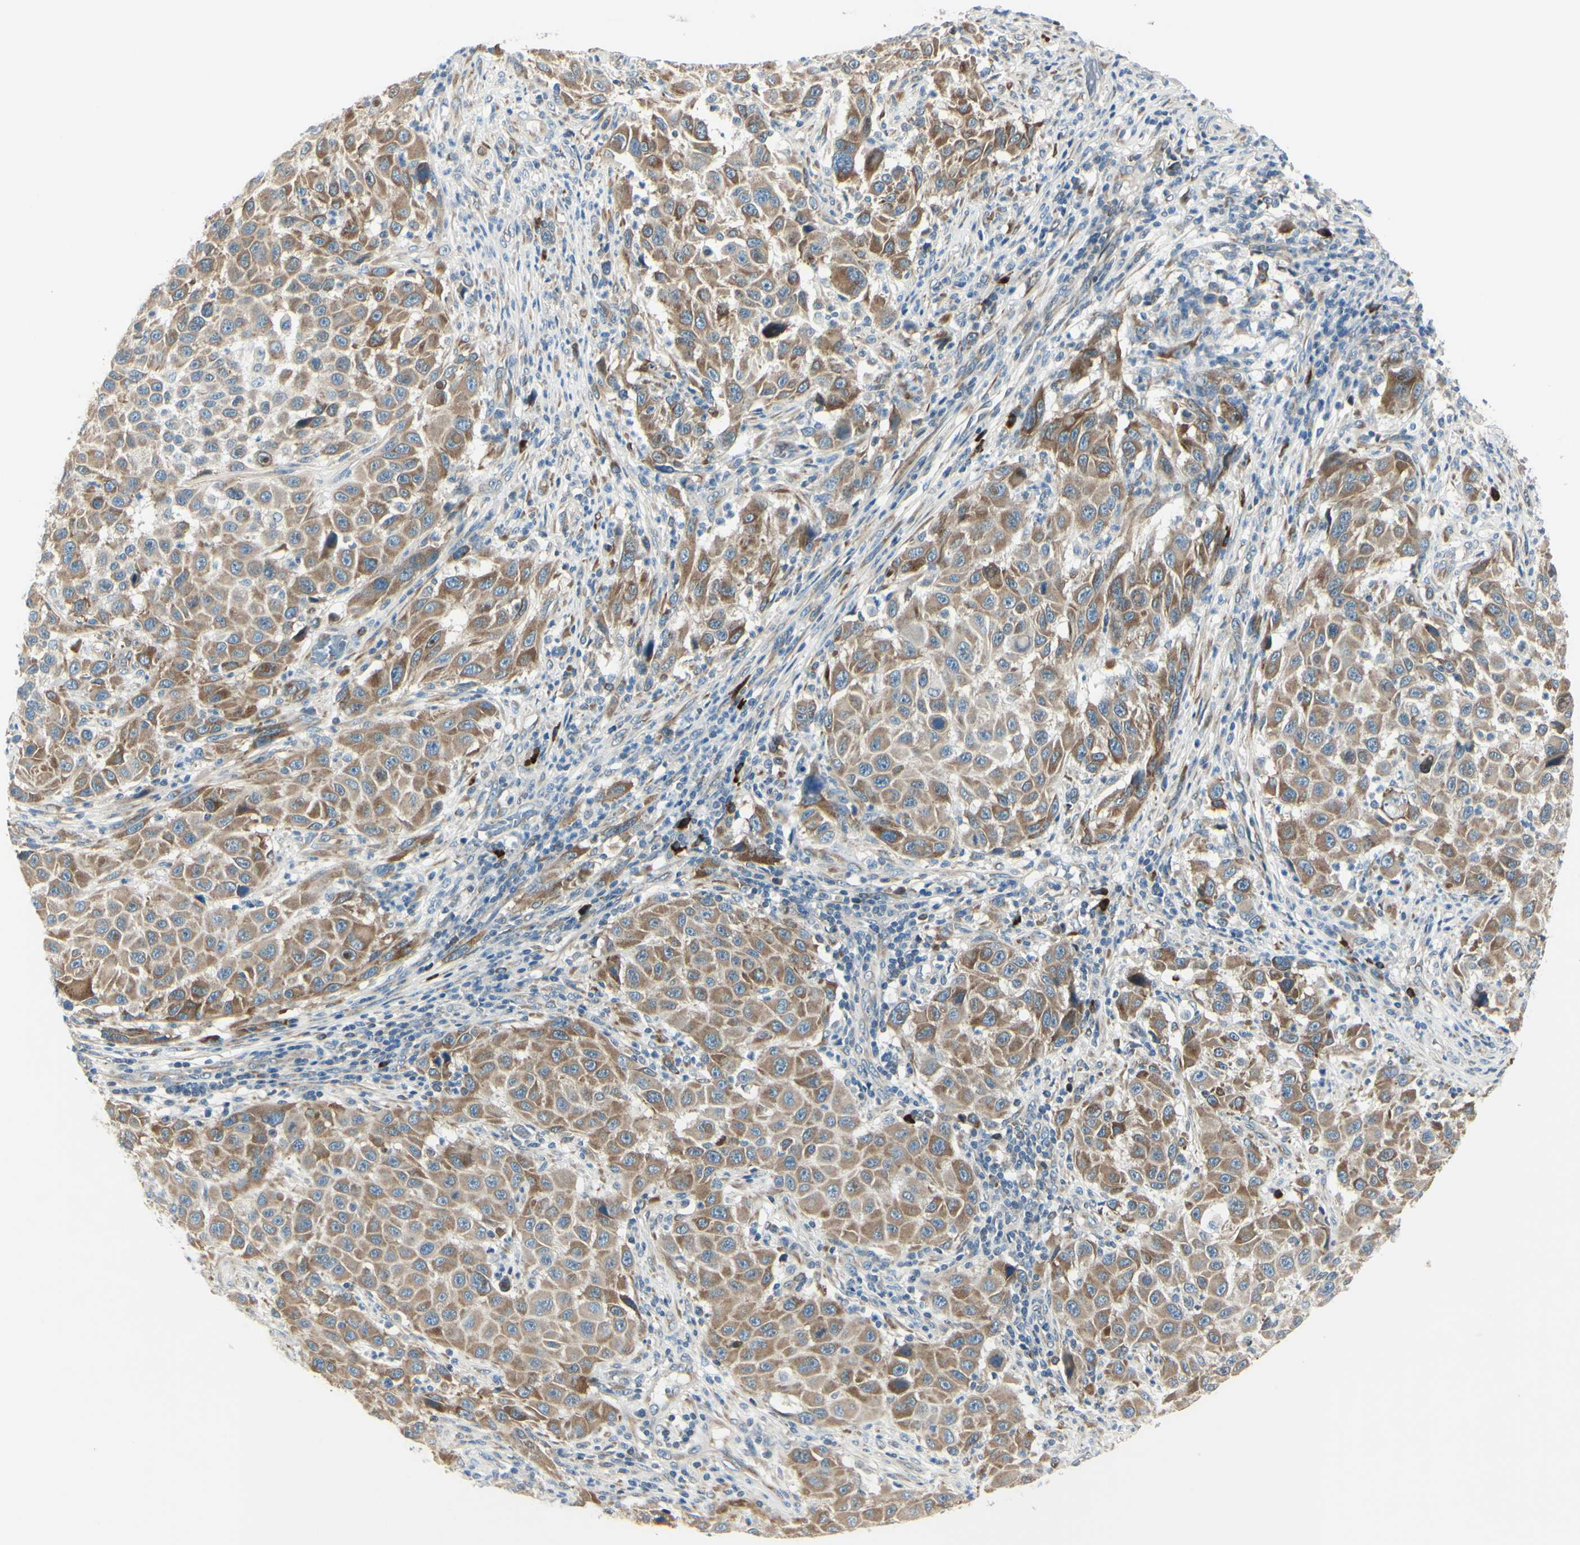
{"staining": {"intensity": "moderate", "quantity": ">75%", "location": "cytoplasmic/membranous"}, "tissue": "melanoma", "cell_type": "Tumor cells", "image_type": "cancer", "snomed": [{"axis": "morphology", "description": "Malignant melanoma, Metastatic site"}, {"axis": "topography", "description": "Lymph node"}], "caption": "There is medium levels of moderate cytoplasmic/membranous staining in tumor cells of melanoma, as demonstrated by immunohistochemical staining (brown color).", "gene": "SELENOS", "patient": {"sex": "male", "age": 61}}